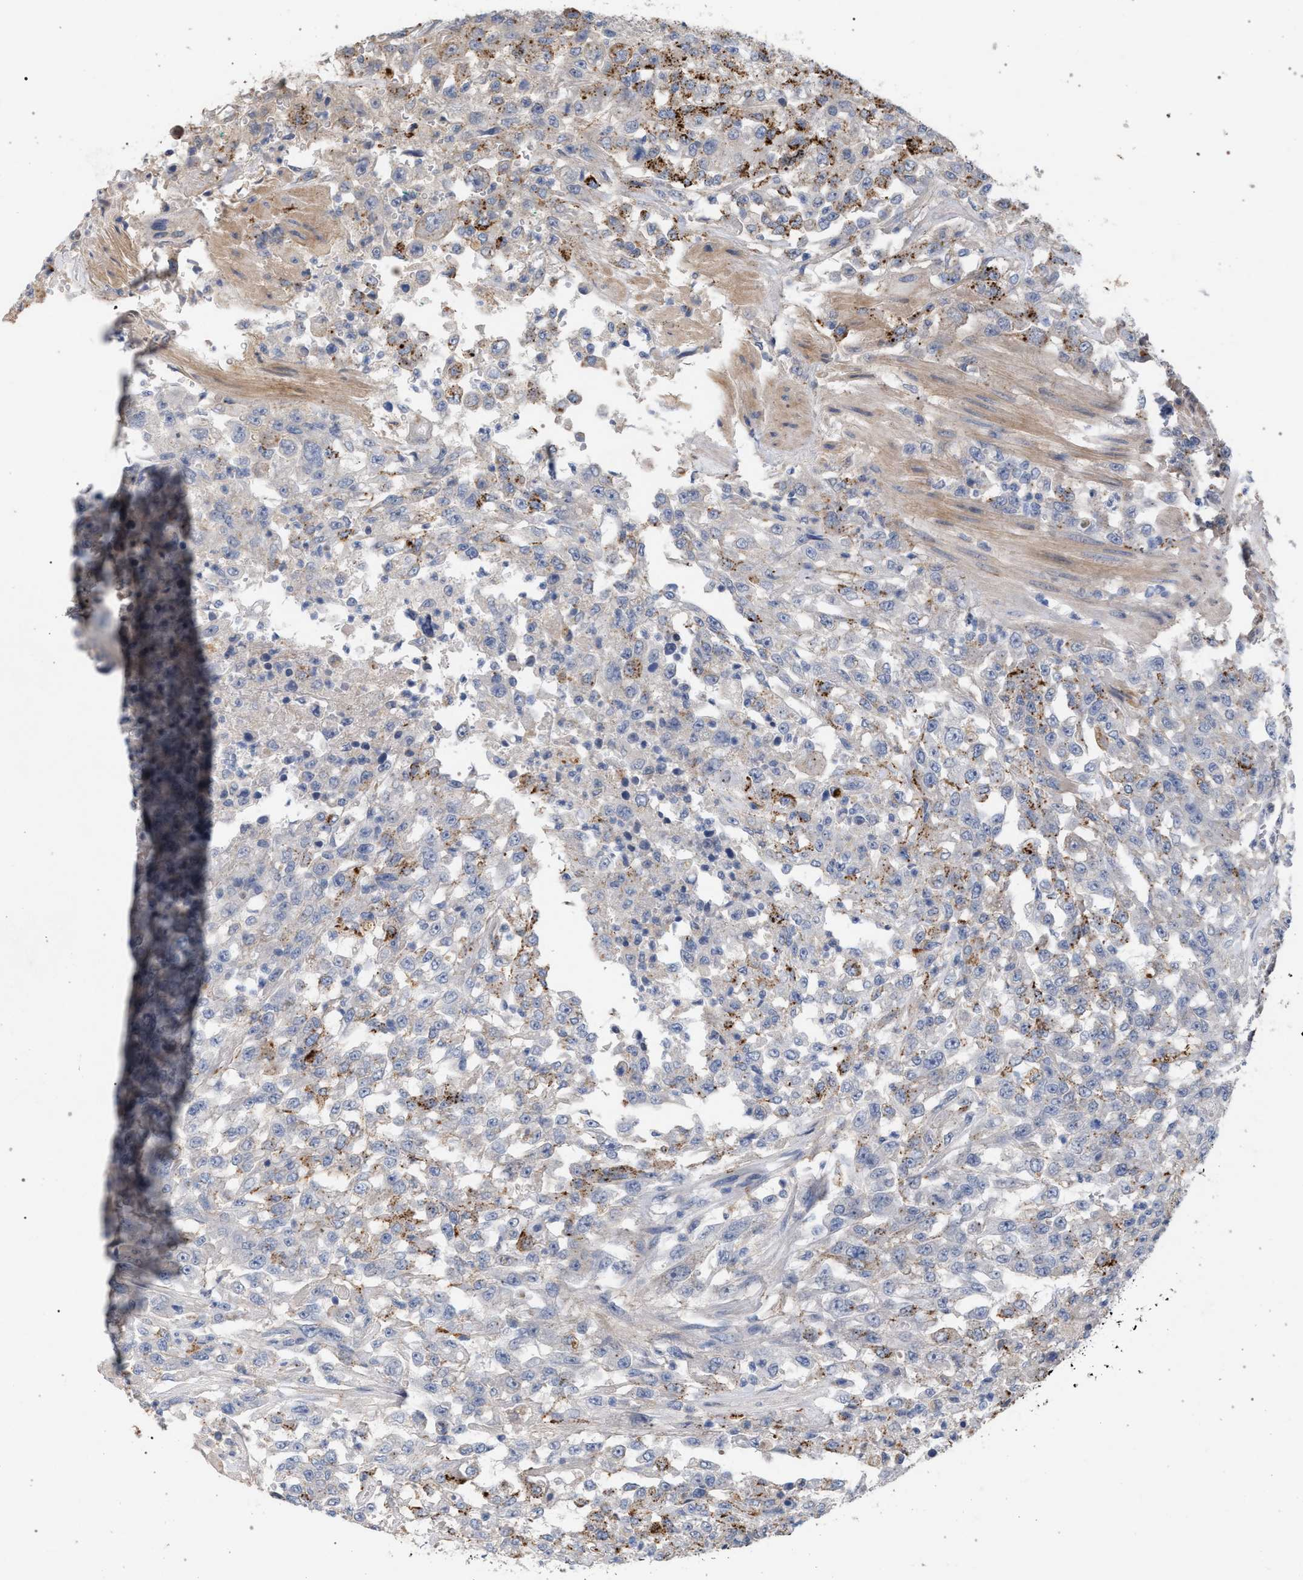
{"staining": {"intensity": "moderate", "quantity": "25%-75%", "location": "cytoplasmic/membranous"}, "tissue": "urothelial cancer", "cell_type": "Tumor cells", "image_type": "cancer", "snomed": [{"axis": "morphology", "description": "Urothelial carcinoma, High grade"}, {"axis": "topography", "description": "Urinary bladder"}], "caption": "High-power microscopy captured an immunohistochemistry (IHC) image of urothelial carcinoma (high-grade), revealing moderate cytoplasmic/membranous expression in about 25%-75% of tumor cells.", "gene": "MAMDC2", "patient": {"sex": "male", "age": 46}}